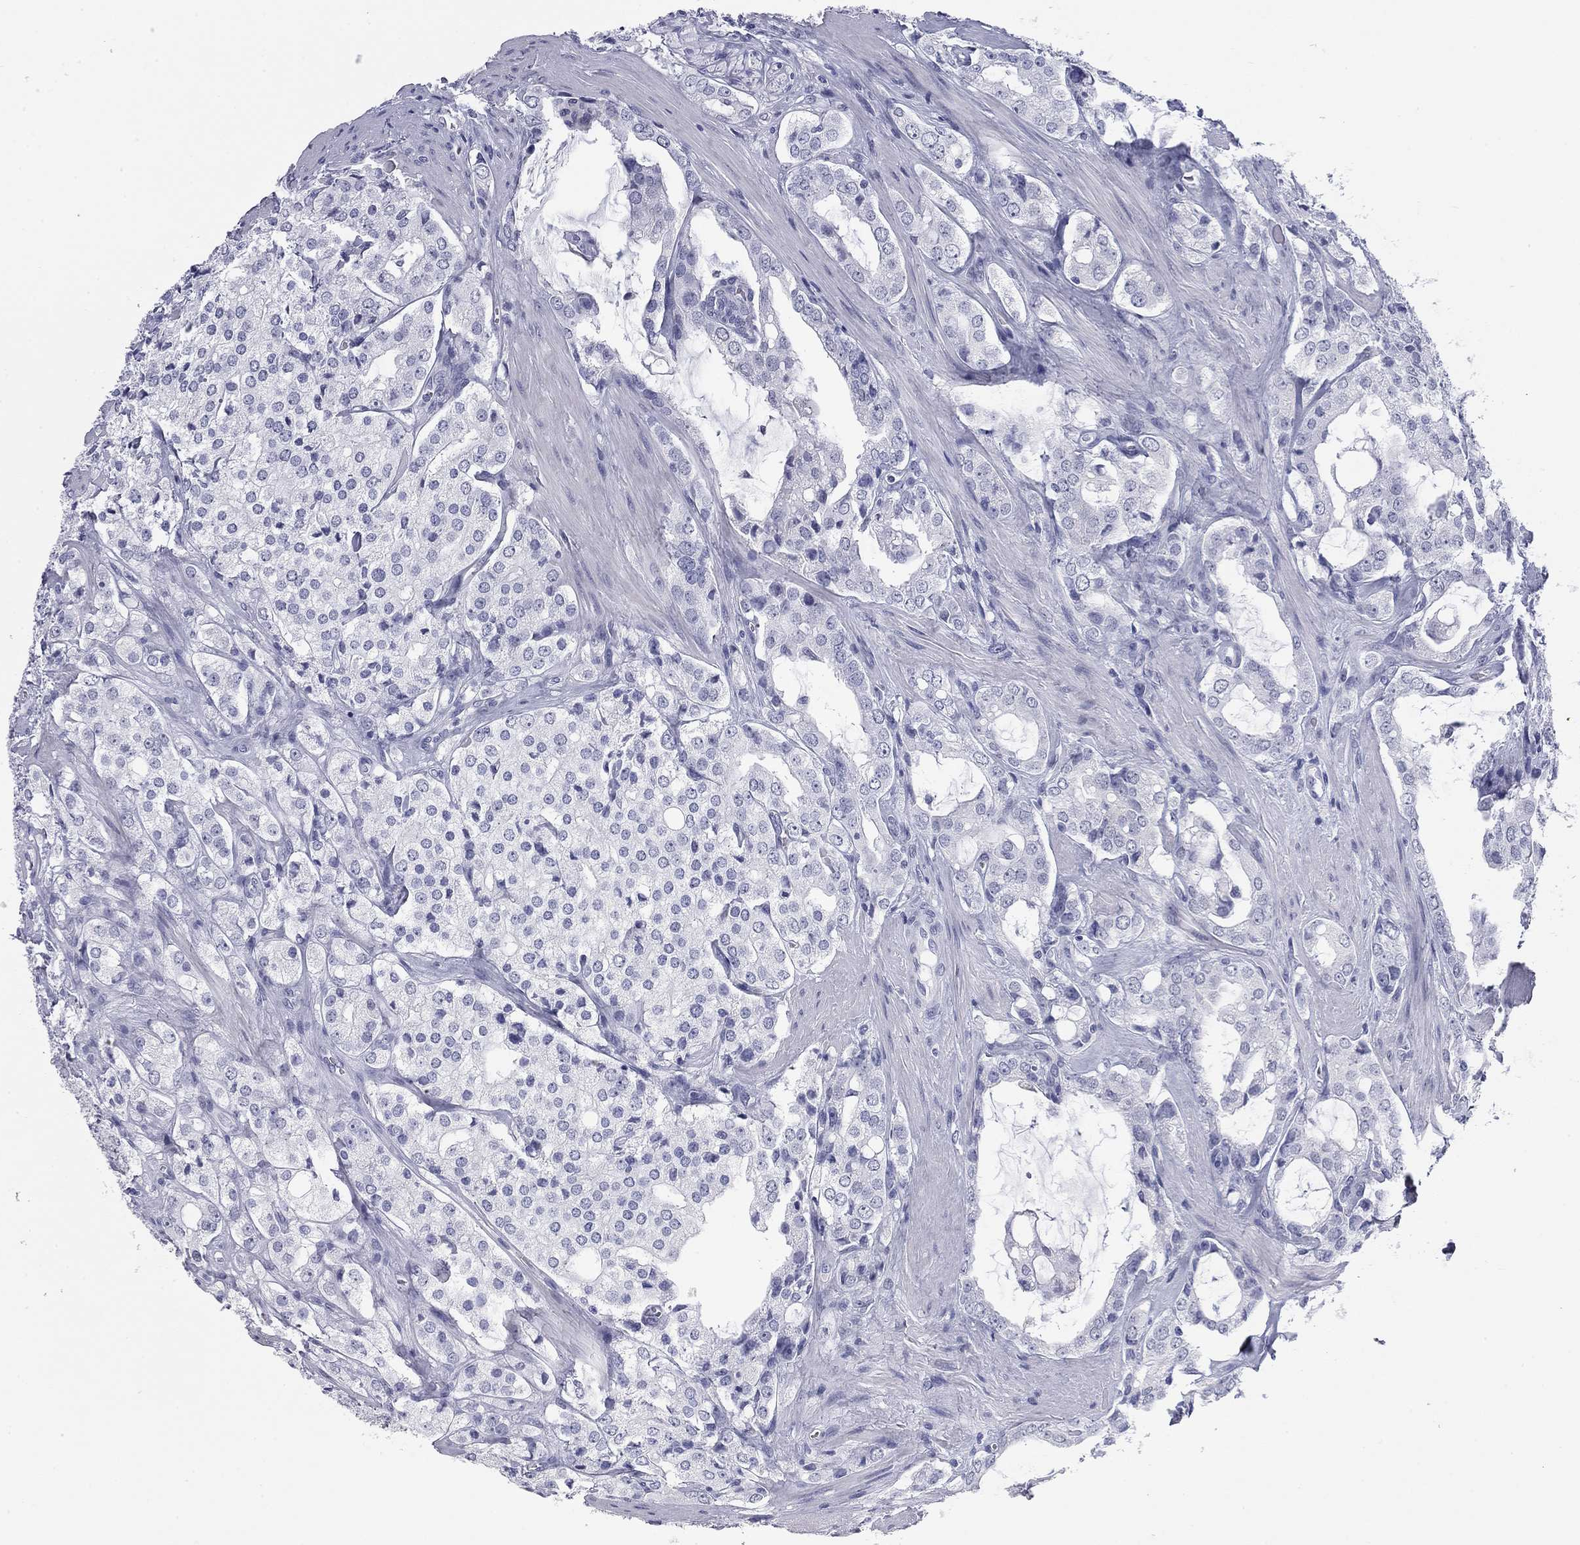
{"staining": {"intensity": "negative", "quantity": "none", "location": "none"}, "tissue": "prostate cancer", "cell_type": "Tumor cells", "image_type": "cancer", "snomed": [{"axis": "morphology", "description": "Adenocarcinoma, NOS"}, {"axis": "topography", "description": "Prostate"}], "caption": "A micrograph of human prostate cancer is negative for staining in tumor cells.", "gene": "AK8", "patient": {"sex": "male", "age": 66}}